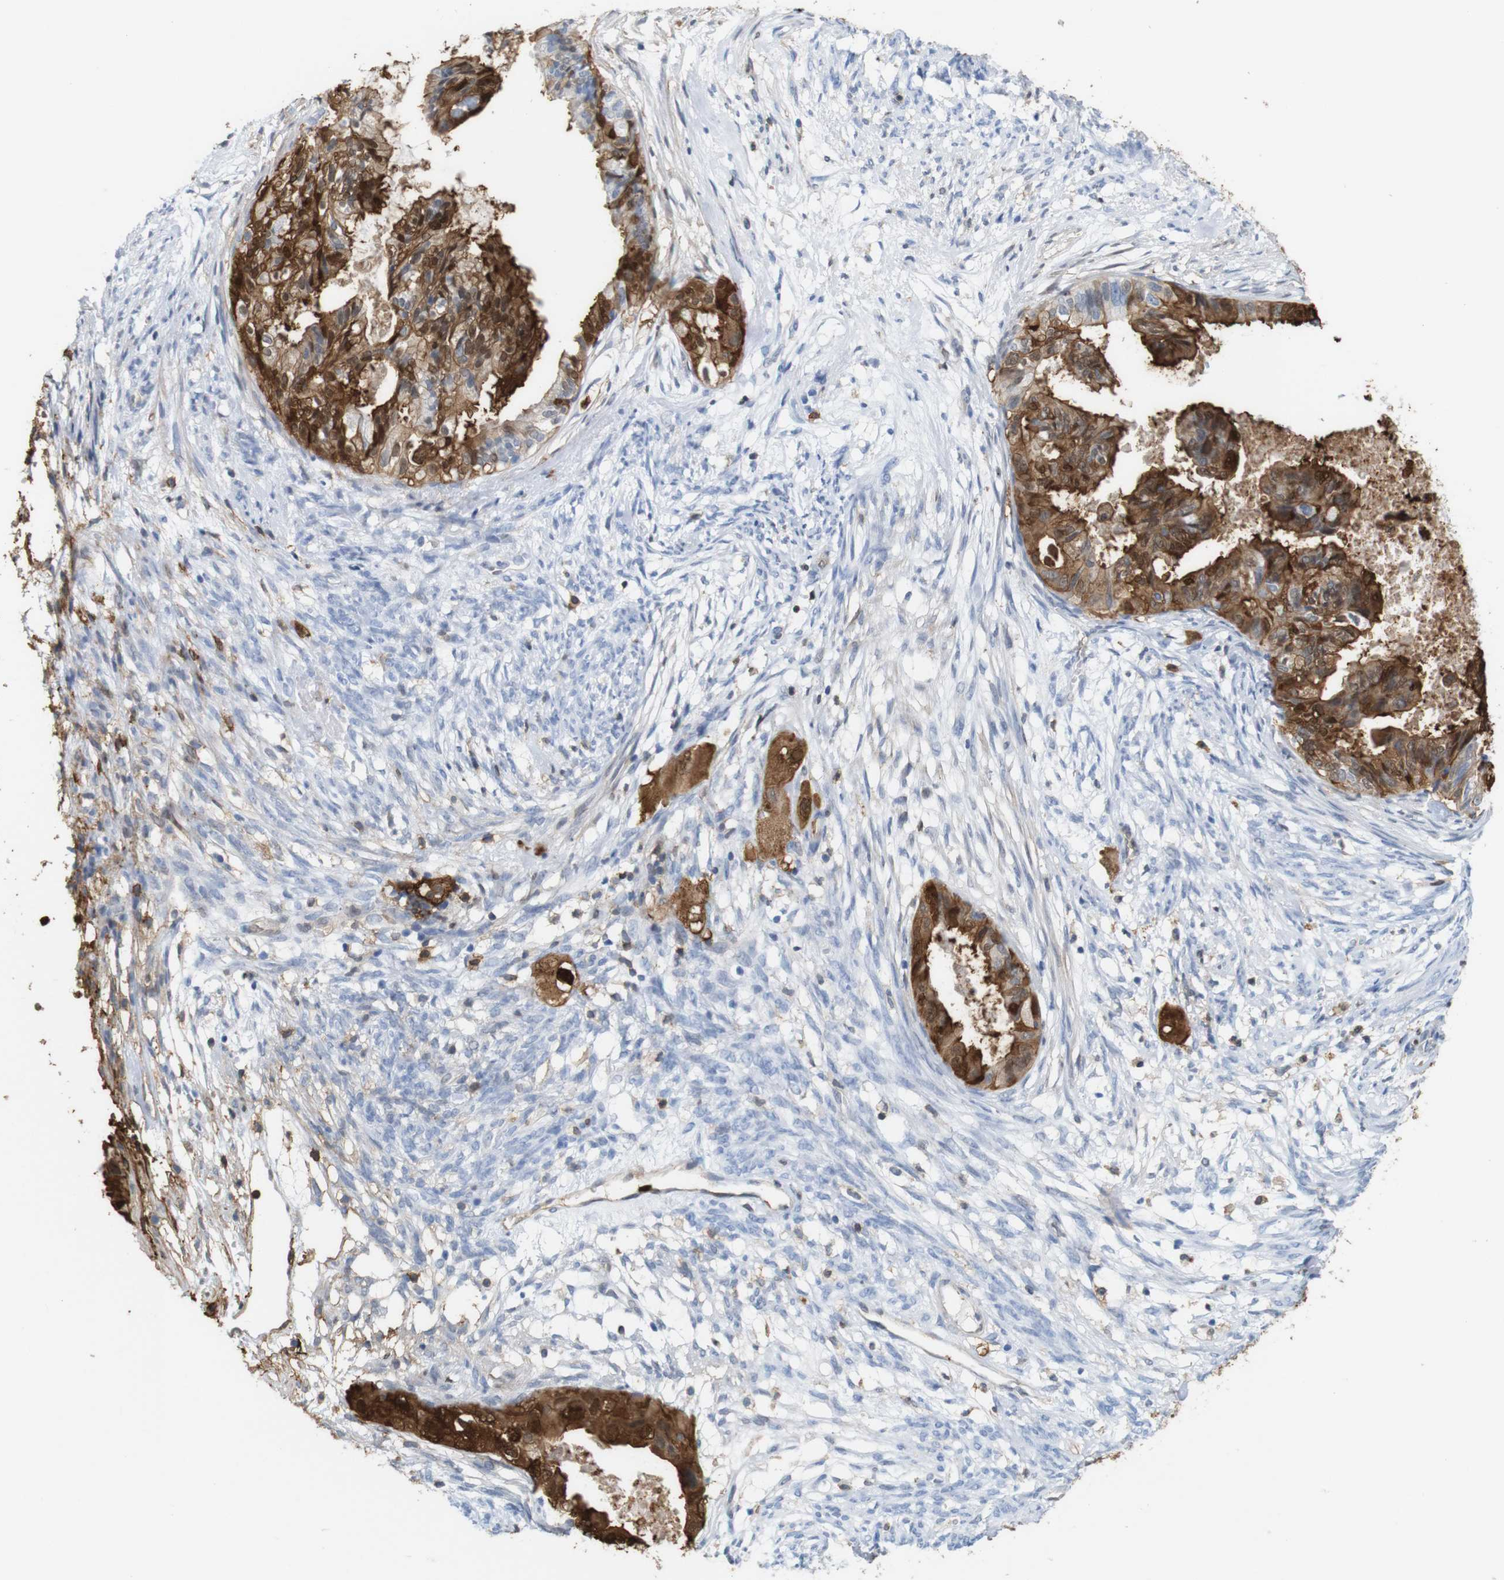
{"staining": {"intensity": "strong", "quantity": ">75%", "location": "cytoplasmic/membranous,nuclear"}, "tissue": "cervical cancer", "cell_type": "Tumor cells", "image_type": "cancer", "snomed": [{"axis": "morphology", "description": "Normal tissue, NOS"}, {"axis": "morphology", "description": "Adenocarcinoma, NOS"}, {"axis": "topography", "description": "Cervix"}, {"axis": "topography", "description": "Endometrium"}], "caption": "DAB (3,3'-diaminobenzidine) immunohistochemical staining of human adenocarcinoma (cervical) displays strong cytoplasmic/membranous and nuclear protein positivity in approximately >75% of tumor cells.", "gene": "ANXA1", "patient": {"sex": "female", "age": 86}}